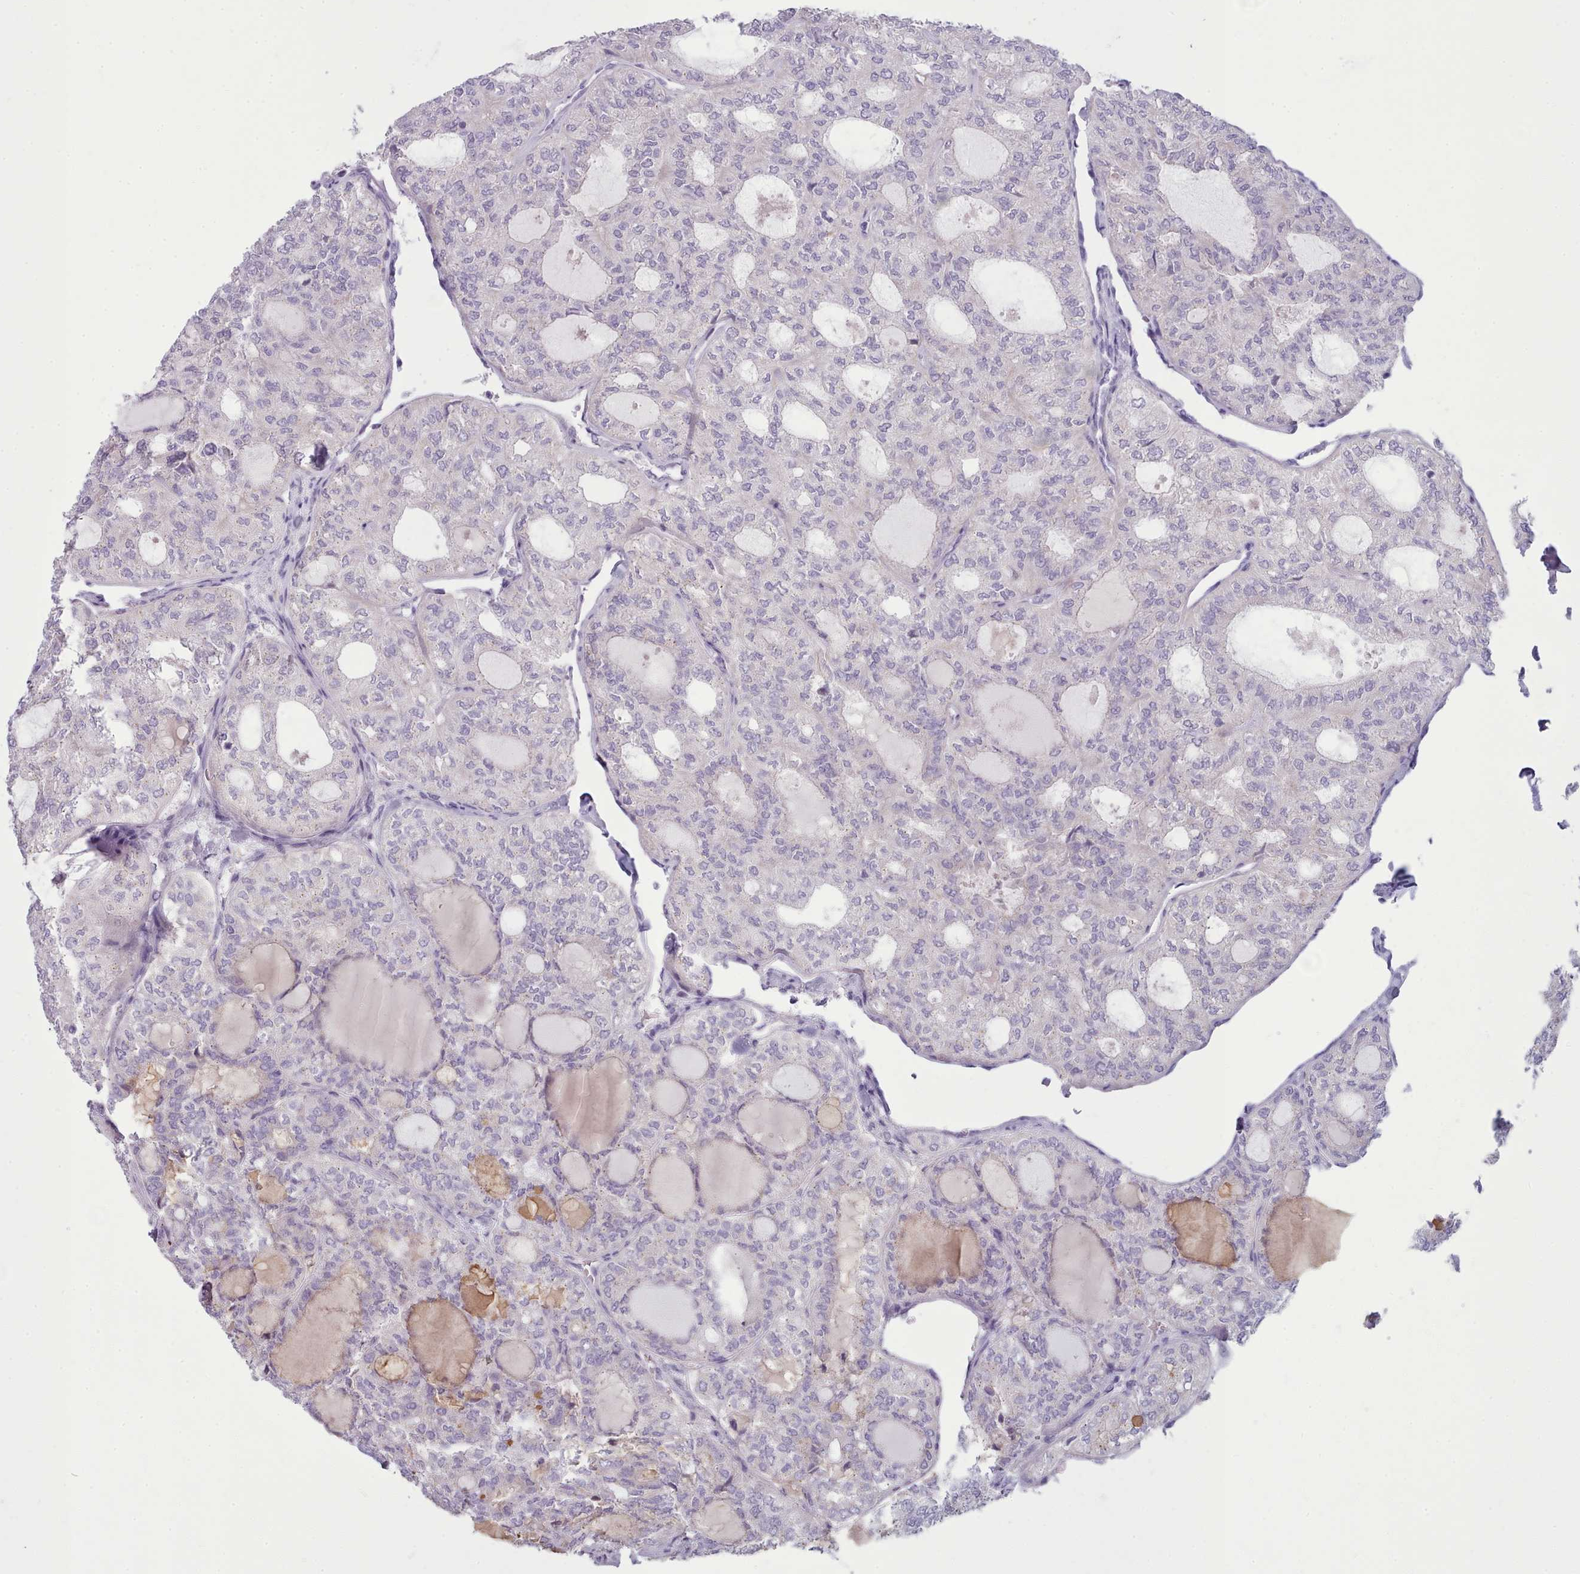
{"staining": {"intensity": "negative", "quantity": "none", "location": "none"}, "tissue": "thyroid cancer", "cell_type": "Tumor cells", "image_type": "cancer", "snomed": [{"axis": "morphology", "description": "Follicular adenoma carcinoma, NOS"}, {"axis": "topography", "description": "Thyroid gland"}], "caption": "Thyroid follicular adenoma carcinoma was stained to show a protein in brown. There is no significant staining in tumor cells. Nuclei are stained in blue.", "gene": "MYRFL", "patient": {"sex": "male", "age": 75}}